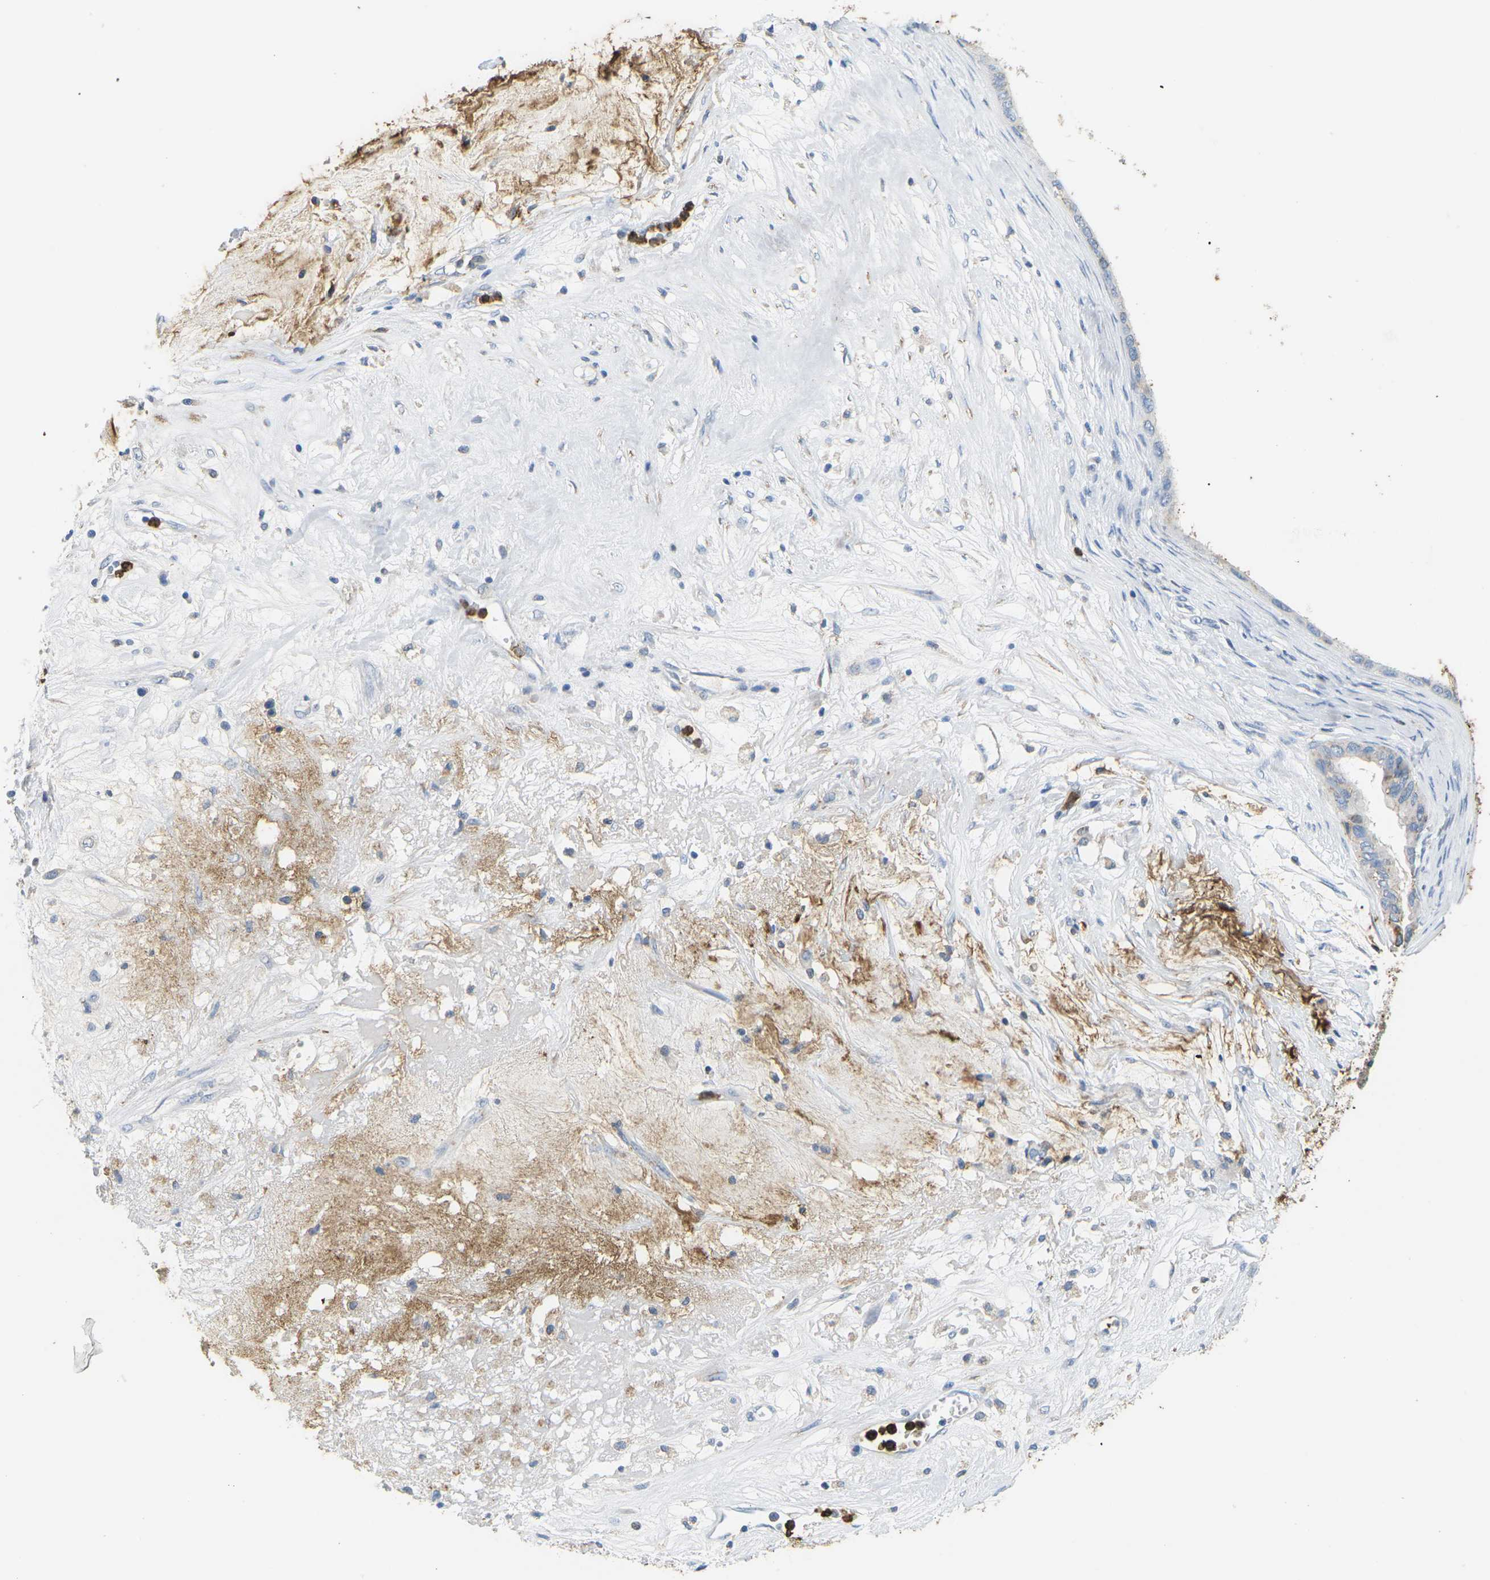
{"staining": {"intensity": "negative", "quantity": "none", "location": "none"}, "tissue": "ovarian cancer", "cell_type": "Tumor cells", "image_type": "cancer", "snomed": [{"axis": "morphology", "description": "Cystadenocarcinoma, mucinous, NOS"}, {"axis": "topography", "description": "Ovary"}], "caption": "Tumor cells show no significant protein positivity in ovarian cancer (mucinous cystadenocarcinoma).", "gene": "ADM", "patient": {"sex": "female", "age": 80}}